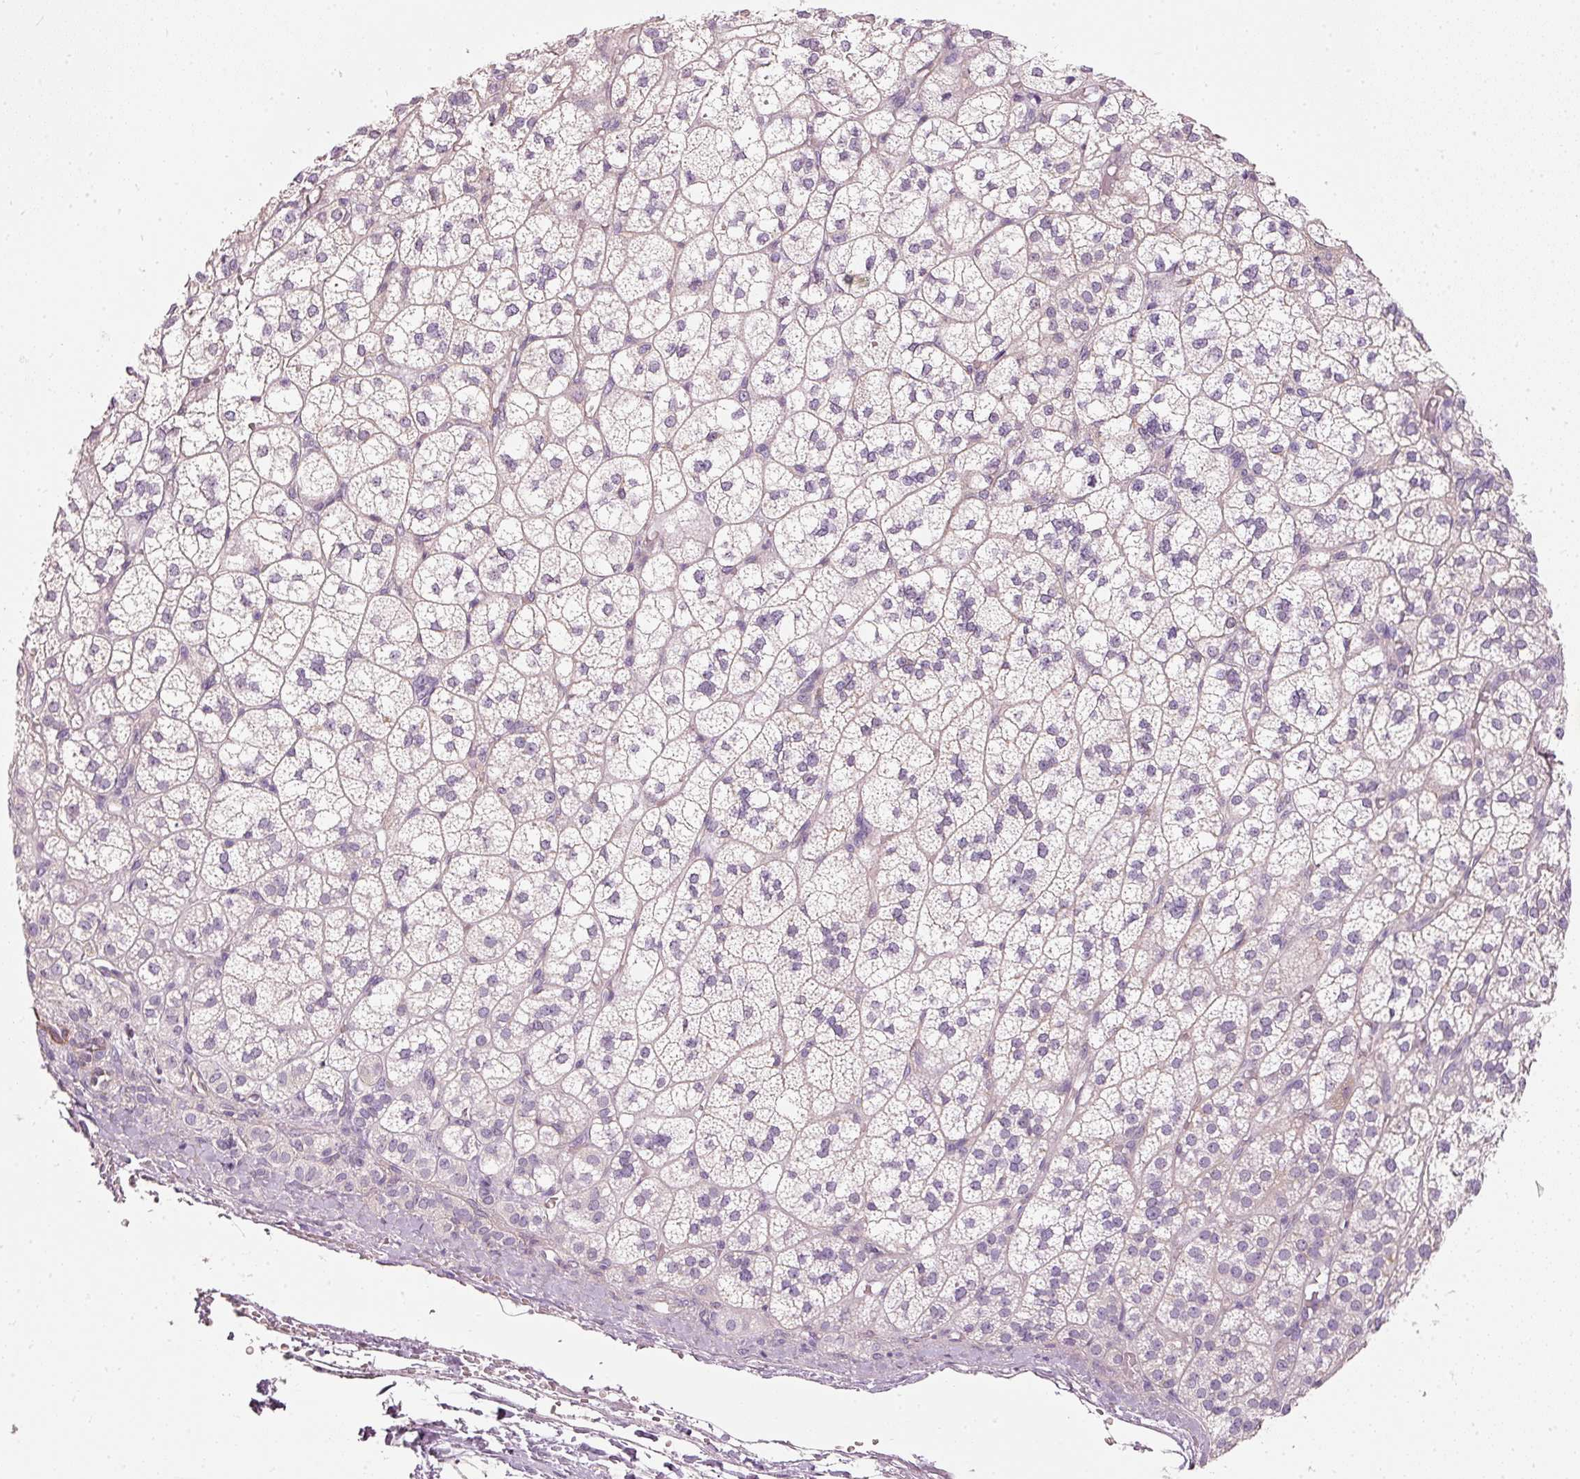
{"staining": {"intensity": "negative", "quantity": "none", "location": "none"}, "tissue": "adrenal gland", "cell_type": "Glandular cells", "image_type": "normal", "snomed": [{"axis": "morphology", "description": "Normal tissue, NOS"}, {"axis": "topography", "description": "Adrenal gland"}], "caption": "The photomicrograph demonstrates no significant positivity in glandular cells of adrenal gland. (Brightfield microscopy of DAB IHC at high magnification).", "gene": "OSR2", "patient": {"sex": "female", "age": 60}}